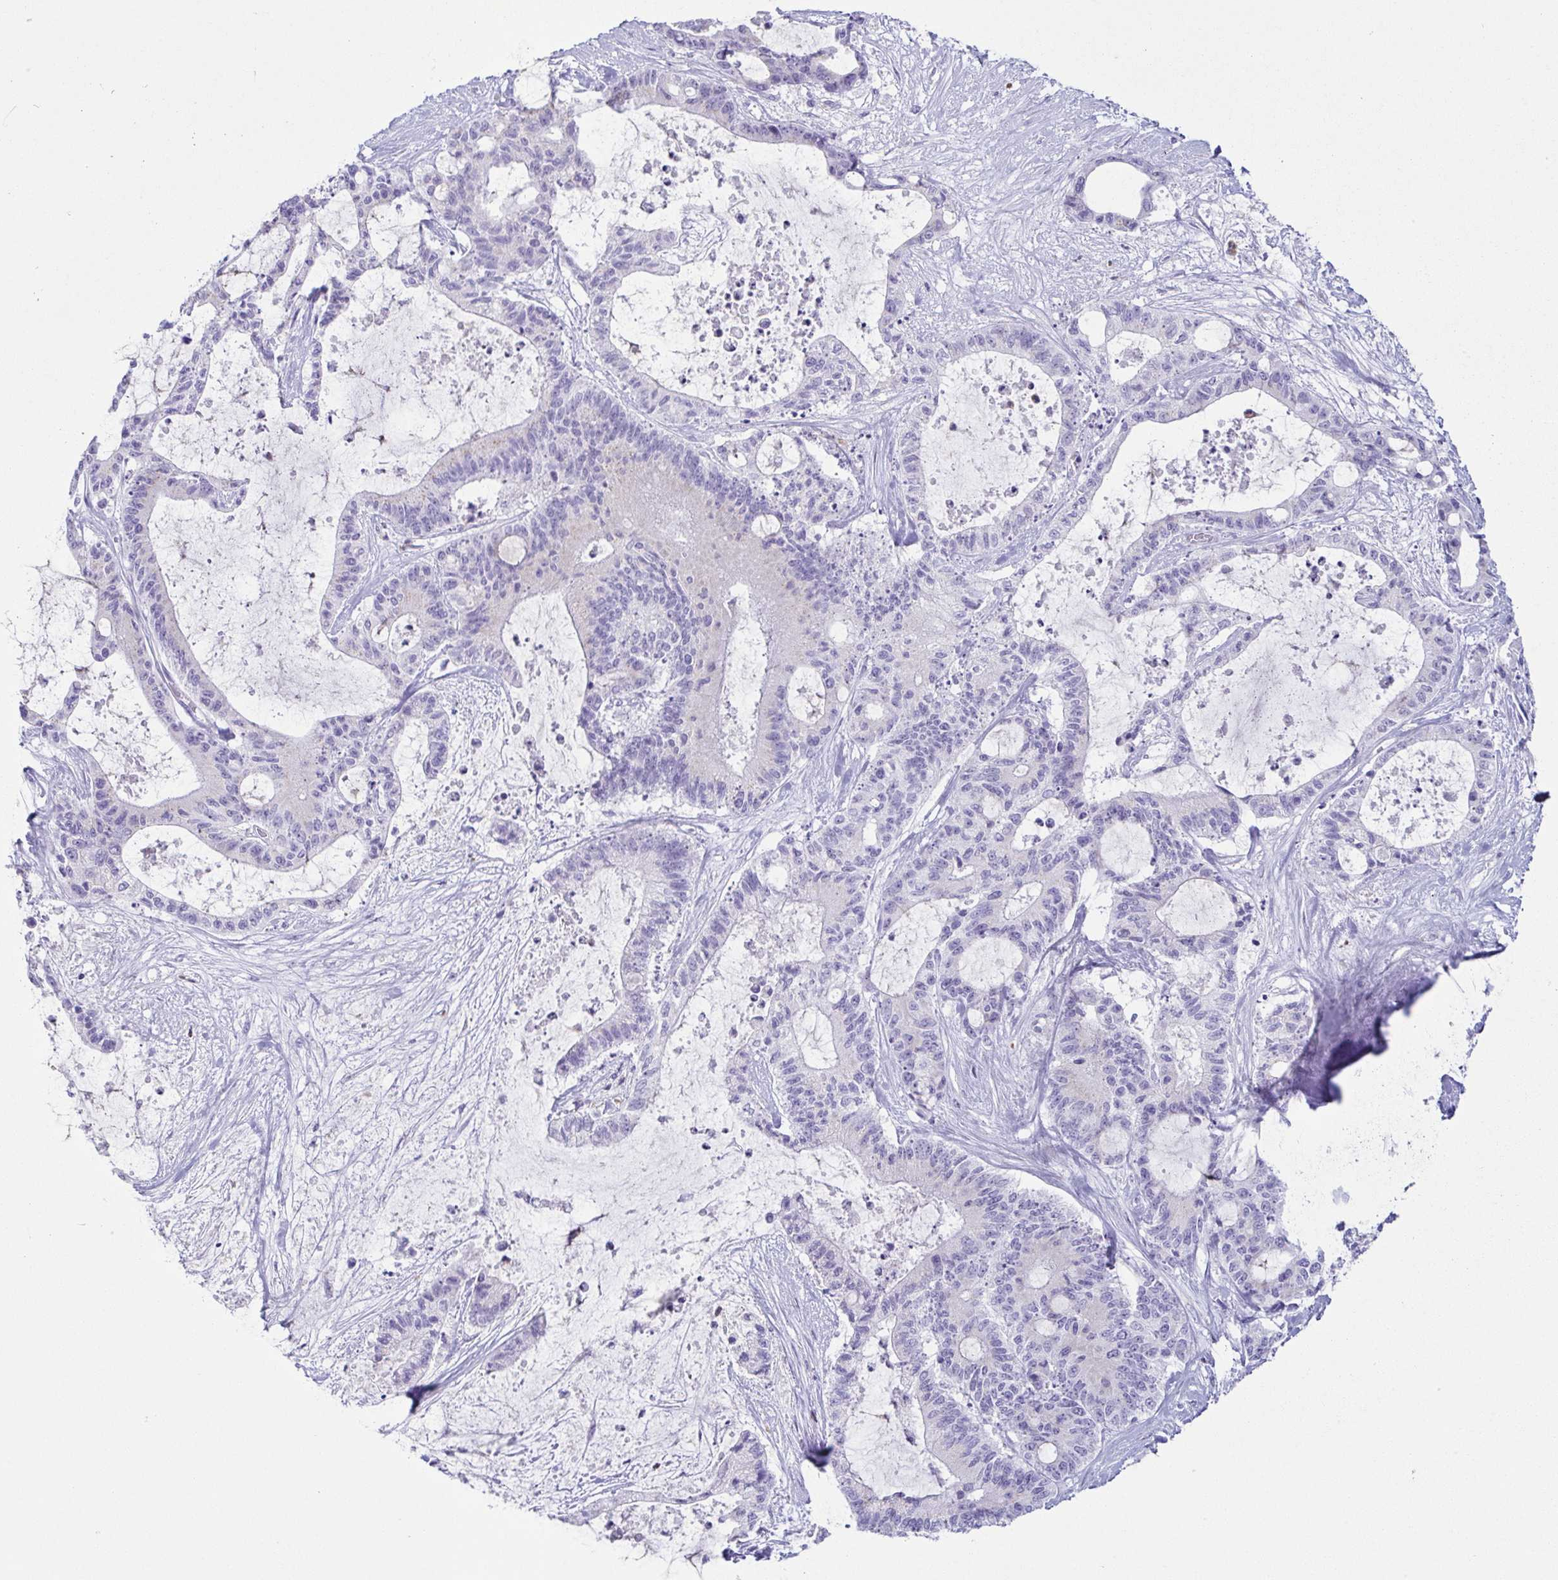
{"staining": {"intensity": "negative", "quantity": "none", "location": "none"}, "tissue": "liver cancer", "cell_type": "Tumor cells", "image_type": "cancer", "snomed": [{"axis": "morphology", "description": "Normal tissue, NOS"}, {"axis": "morphology", "description": "Cholangiocarcinoma"}, {"axis": "topography", "description": "Liver"}, {"axis": "topography", "description": "Peripheral nerve tissue"}], "caption": "High power microscopy micrograph of an immunohistochemistry photomicrograph of liver cholangiocarcinoma, revealing no significant staining in tumor cells.", "gene": "AZU1", "patient": {"sex": "female", "age": 73}}